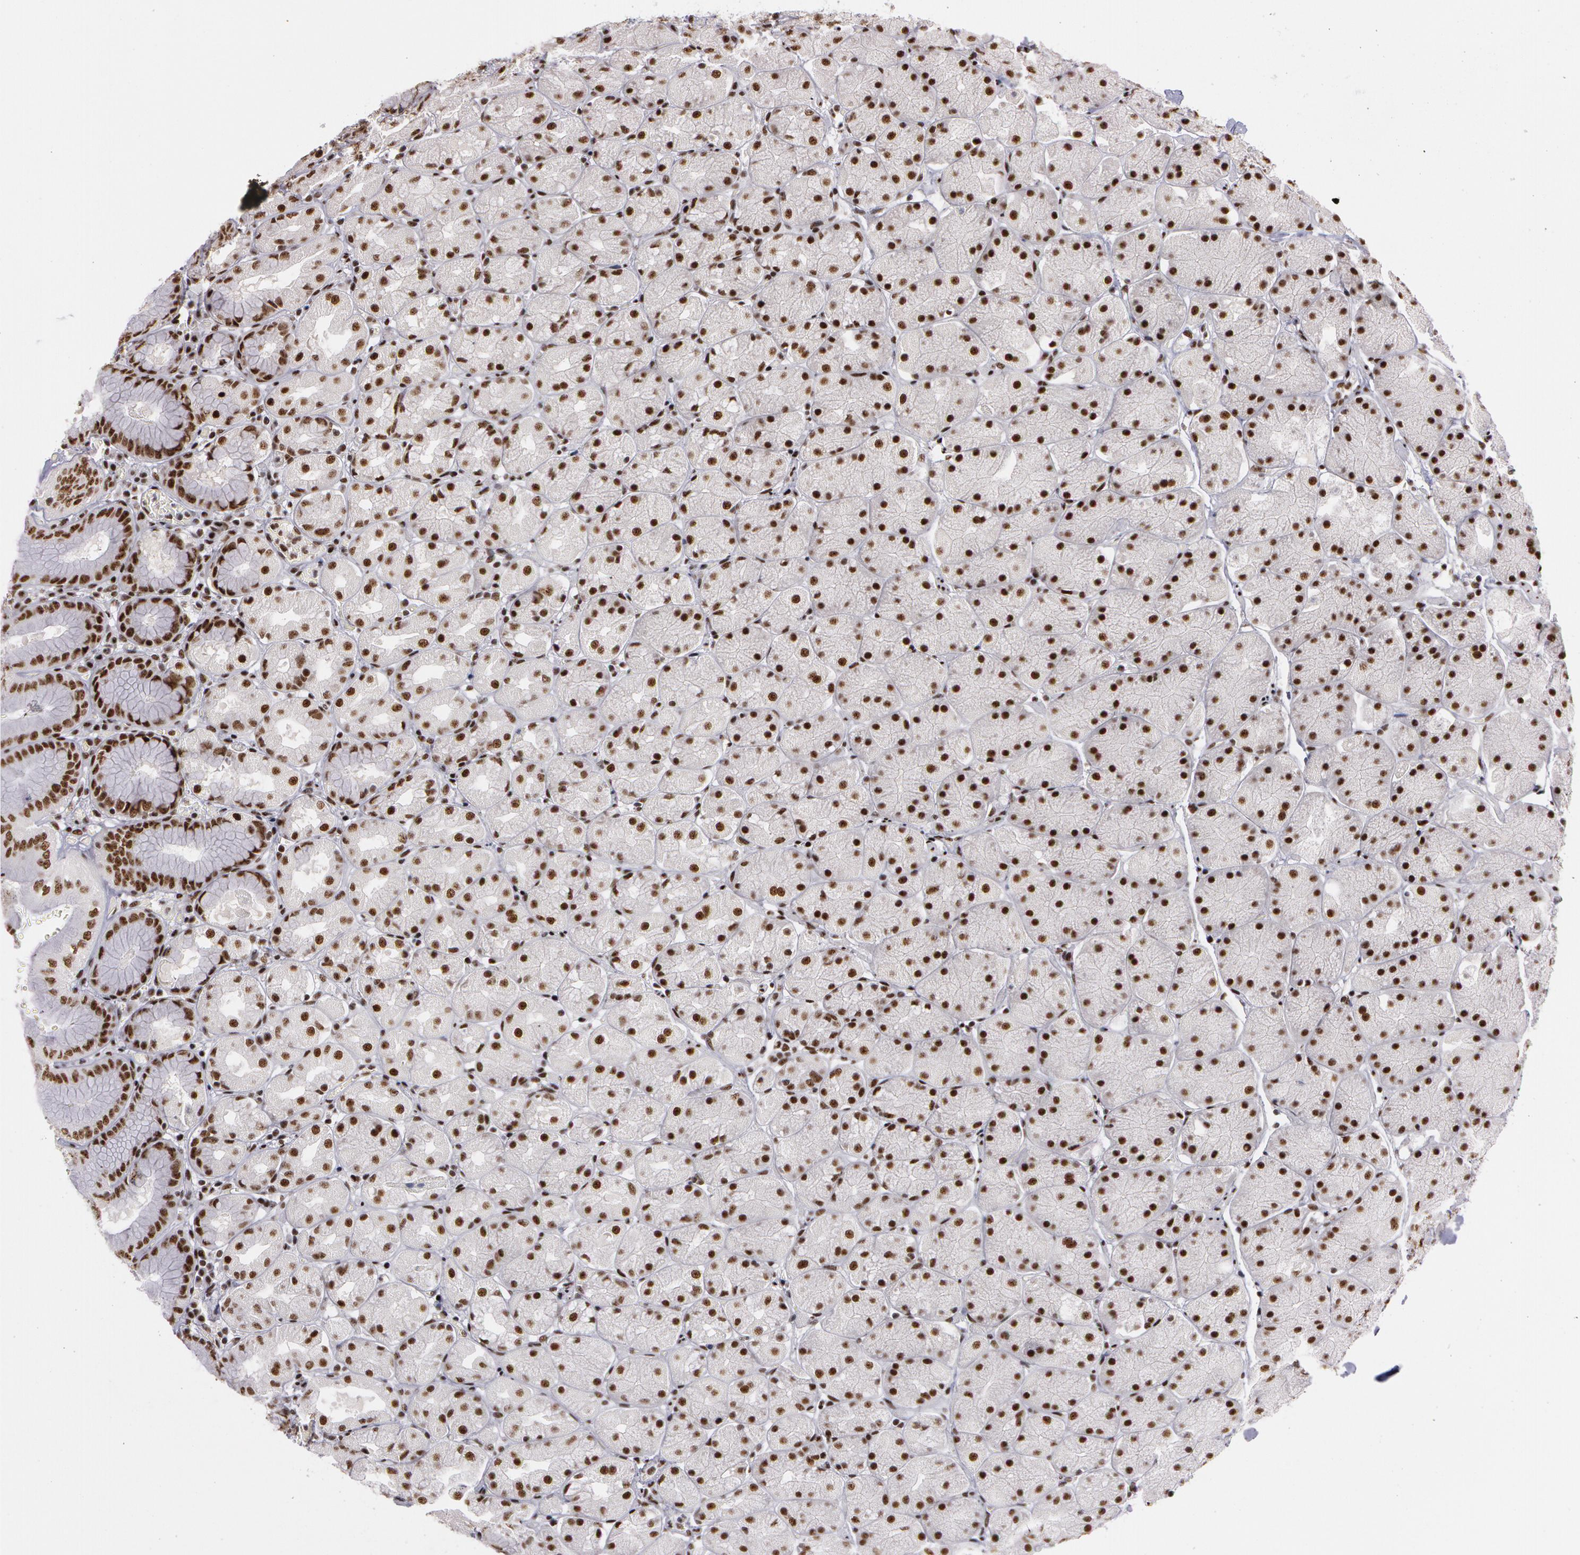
{"staining": {"intensity": "moderate", "quantity": ">75%", "location": "nuclear"}, "tissue": "stomach", "cell_type": "Glandular cells", "image_type": "normal", "snomed": [{"axis": "morphology", "description": "Normal tissue, NOS"}, {"axis": "topography", "description": "Stomach, upper"}, {"axis": "topography", "description": "Stomach"}], "caption": "Protein analysis of unremarkable stomach demonstrates moderate nuclear staining in approximately >75% of glandular cells.", "gene": "PNN", "patient": {"sex": "male", "age": 76}}